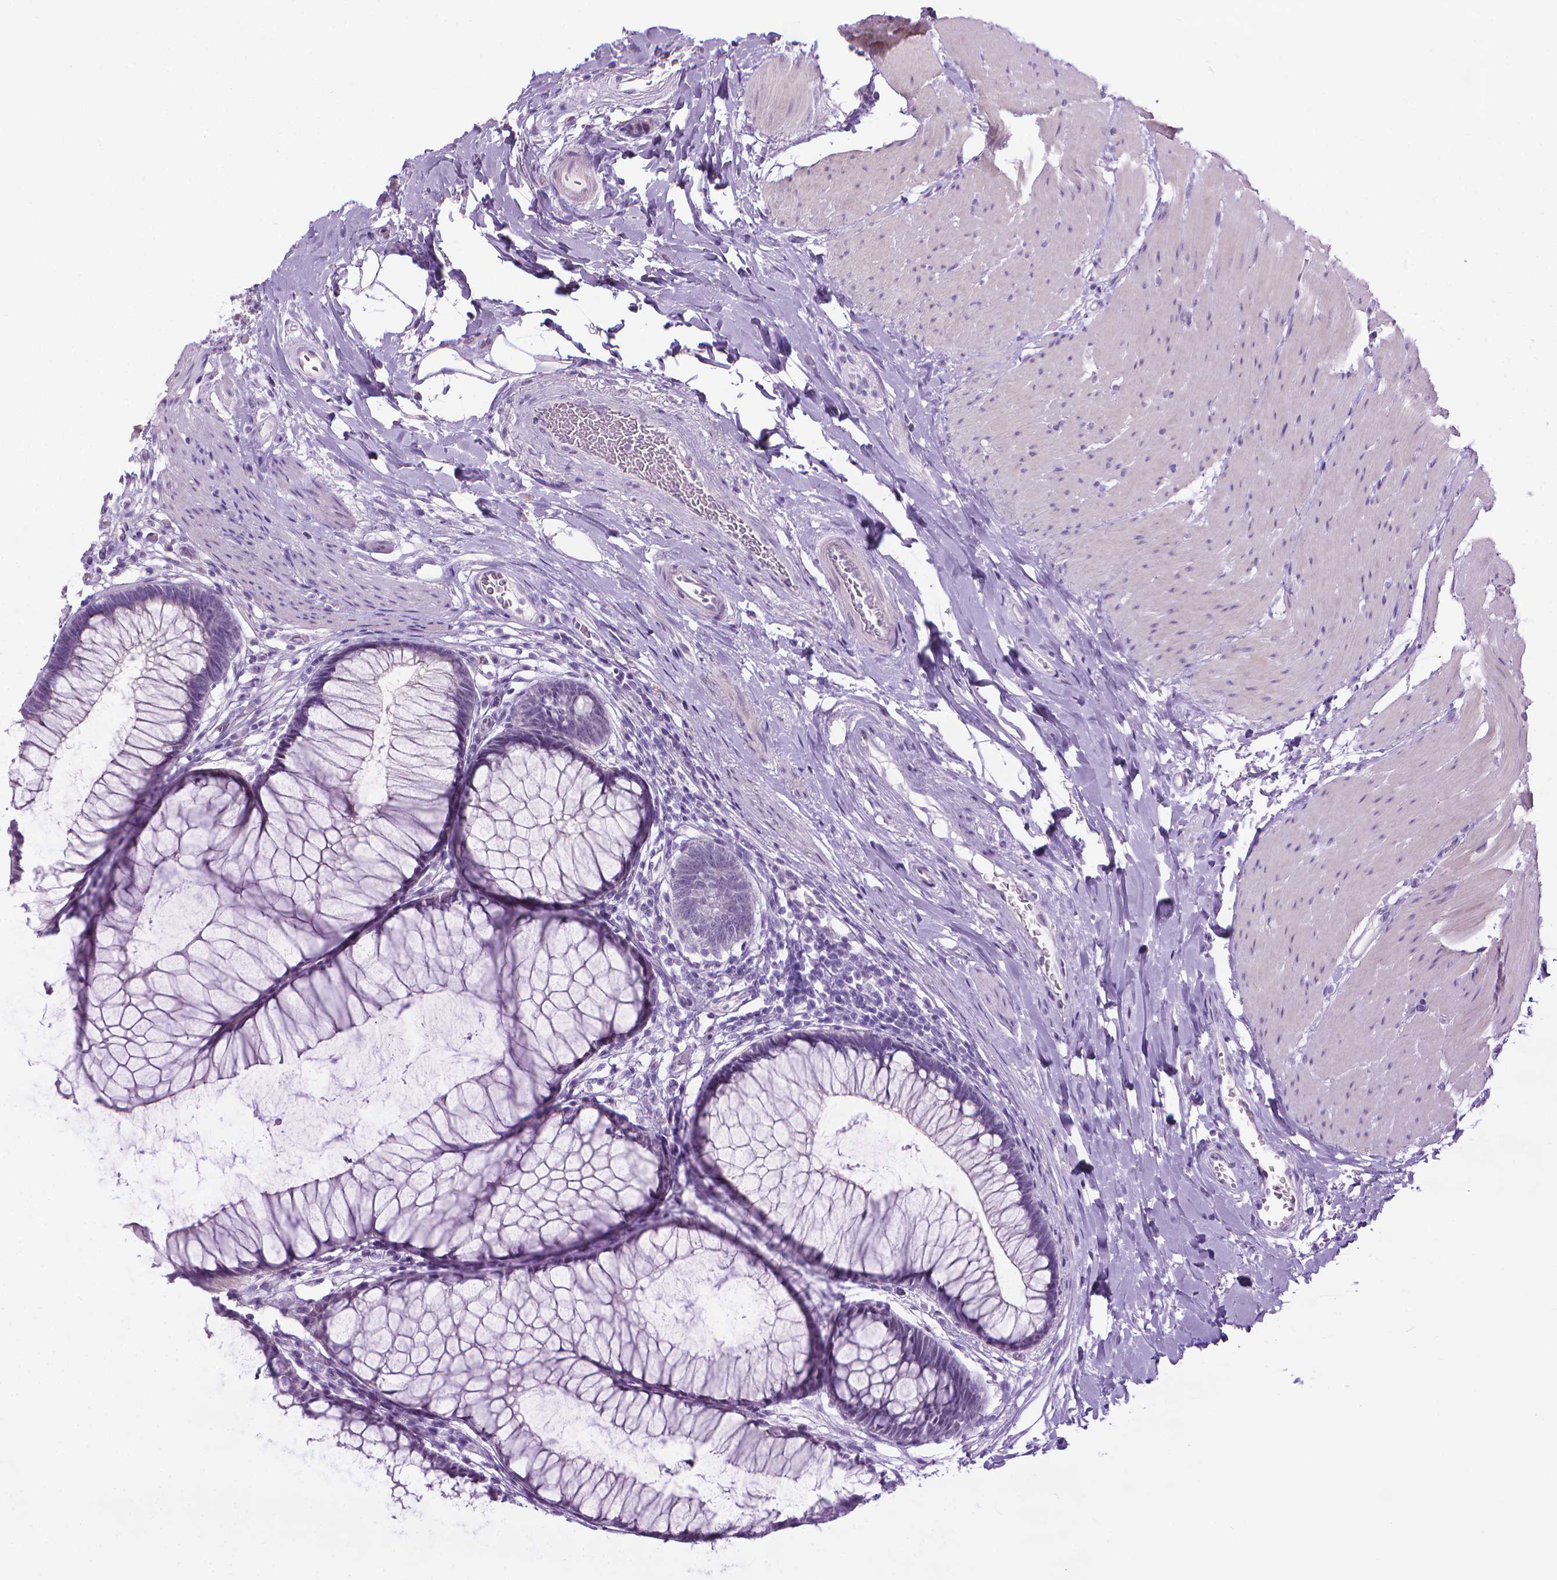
{"staining": {"intensity": "negative", "quantity": "none", "location": "none"}, "tissue": "rectum", "cell_type": "Glandular cells", "image_type": "normal", "snomed": [{"axis": "morphology", "description": "Normal tissue, NOS"}, {"axis": "topography", "description": "Smooth muscle"}, {"axis": "topography", "description": "Rectum"}], "caption": "Immunohistochemistry (IHC) image of unremarkable rectum stained for a protein (brown), which exhibits no expression in glandular cells. The staining is performed using DAB (3,3'-diaminobenzidine) brown chromogen with nuclei counter-stained in using hematoxylin.", "gene": "DNAI7", "patient": {"sex": "male", "age": 53}}